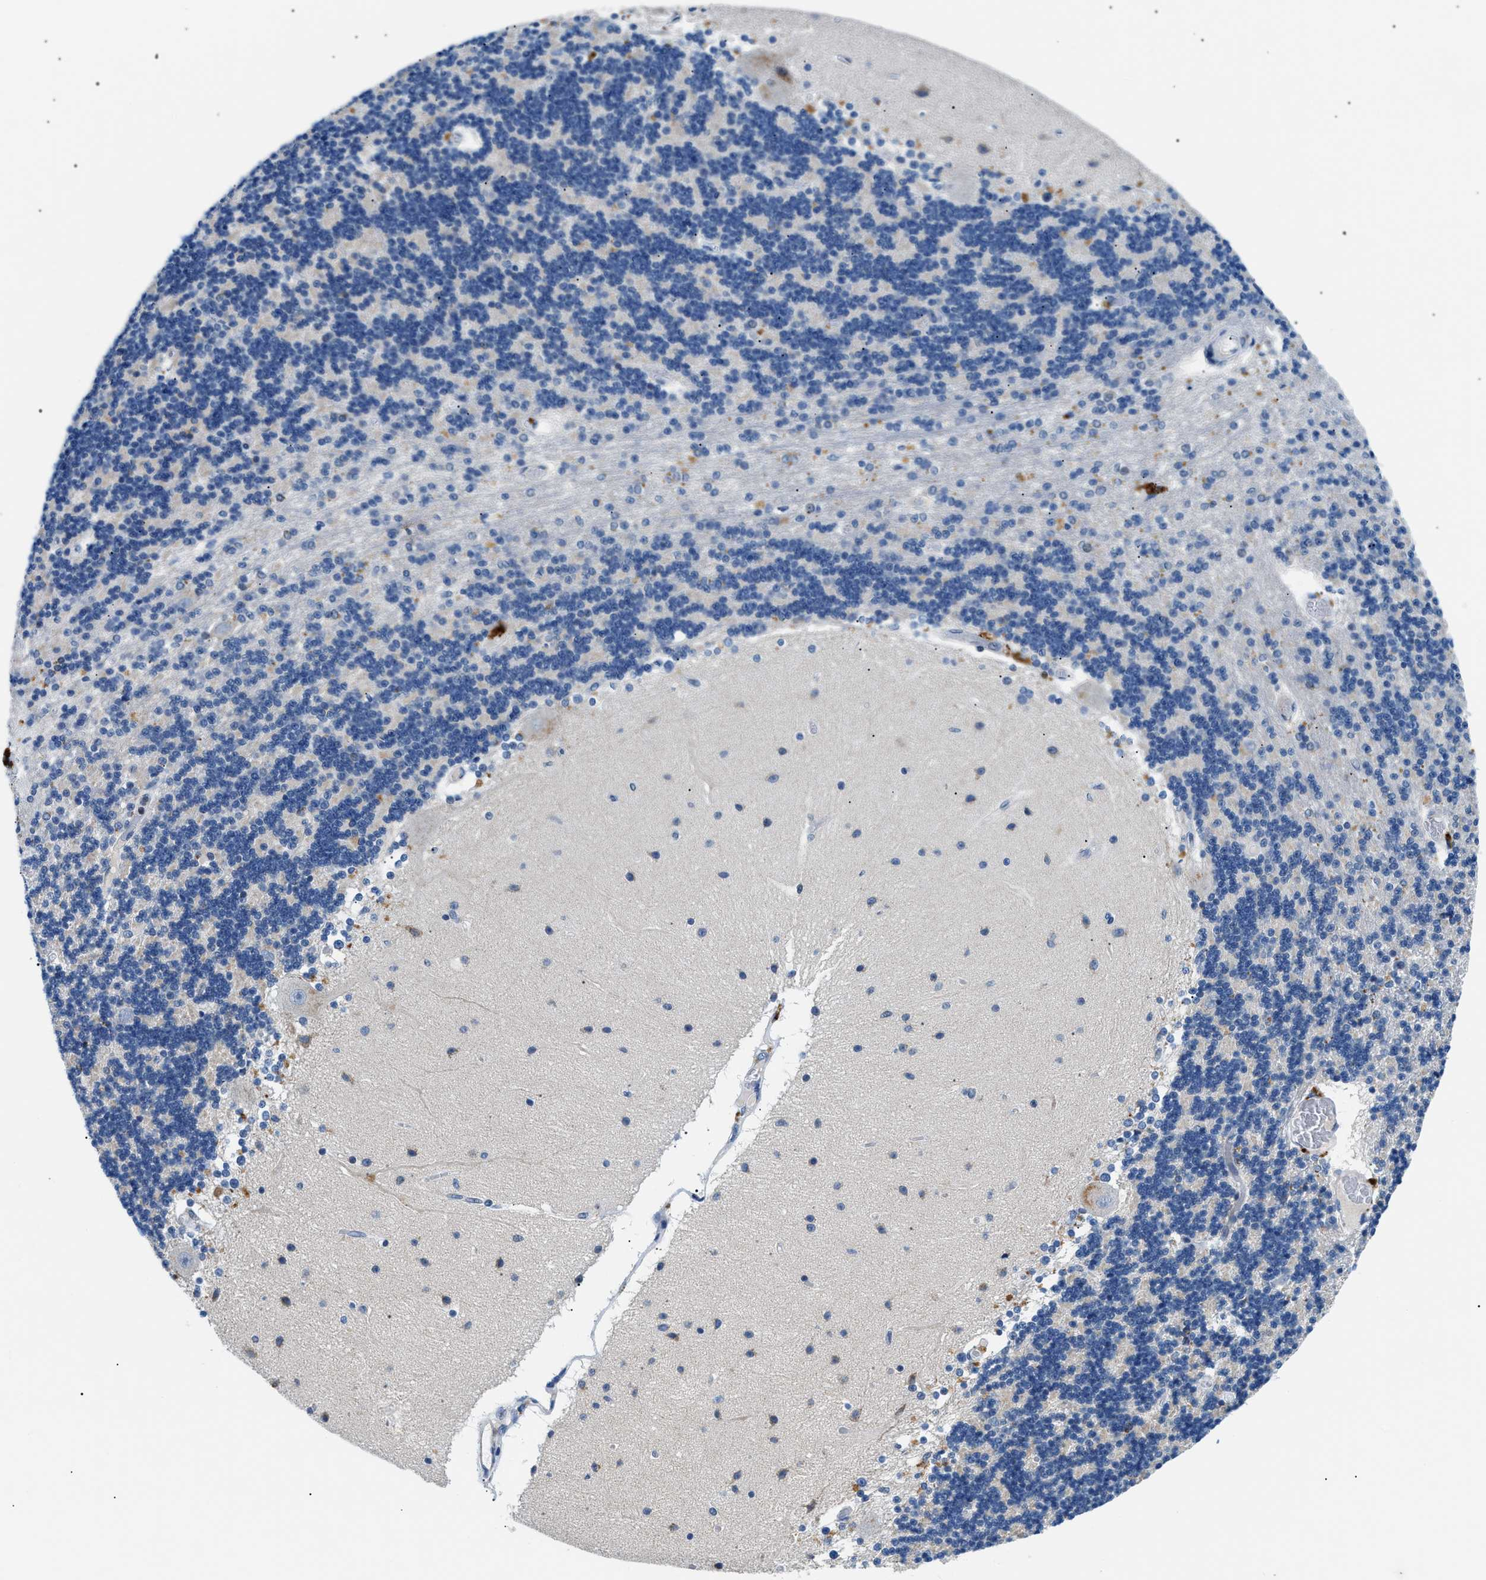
{"staining": {"intensity": "negative", "quantity": "none", "location": "none"}, "tissue": "cerebellum", "cell_type": "Cells in granular layer", "image_type": "normal", "snomed": [{"axis": "morphology", "description": "Normal tissue, NOS"}, {"axis": "topography", "description": "Cerebellum"}], "caption": "Cells in granular layer are negative for brown protein staining in unremarkable cerebellum. (DAB (3,3'-diaminobenzidine) IHC, high magnification).", "gene": "SMARCC1", "patient": {"sex": "female", "age": 54}}